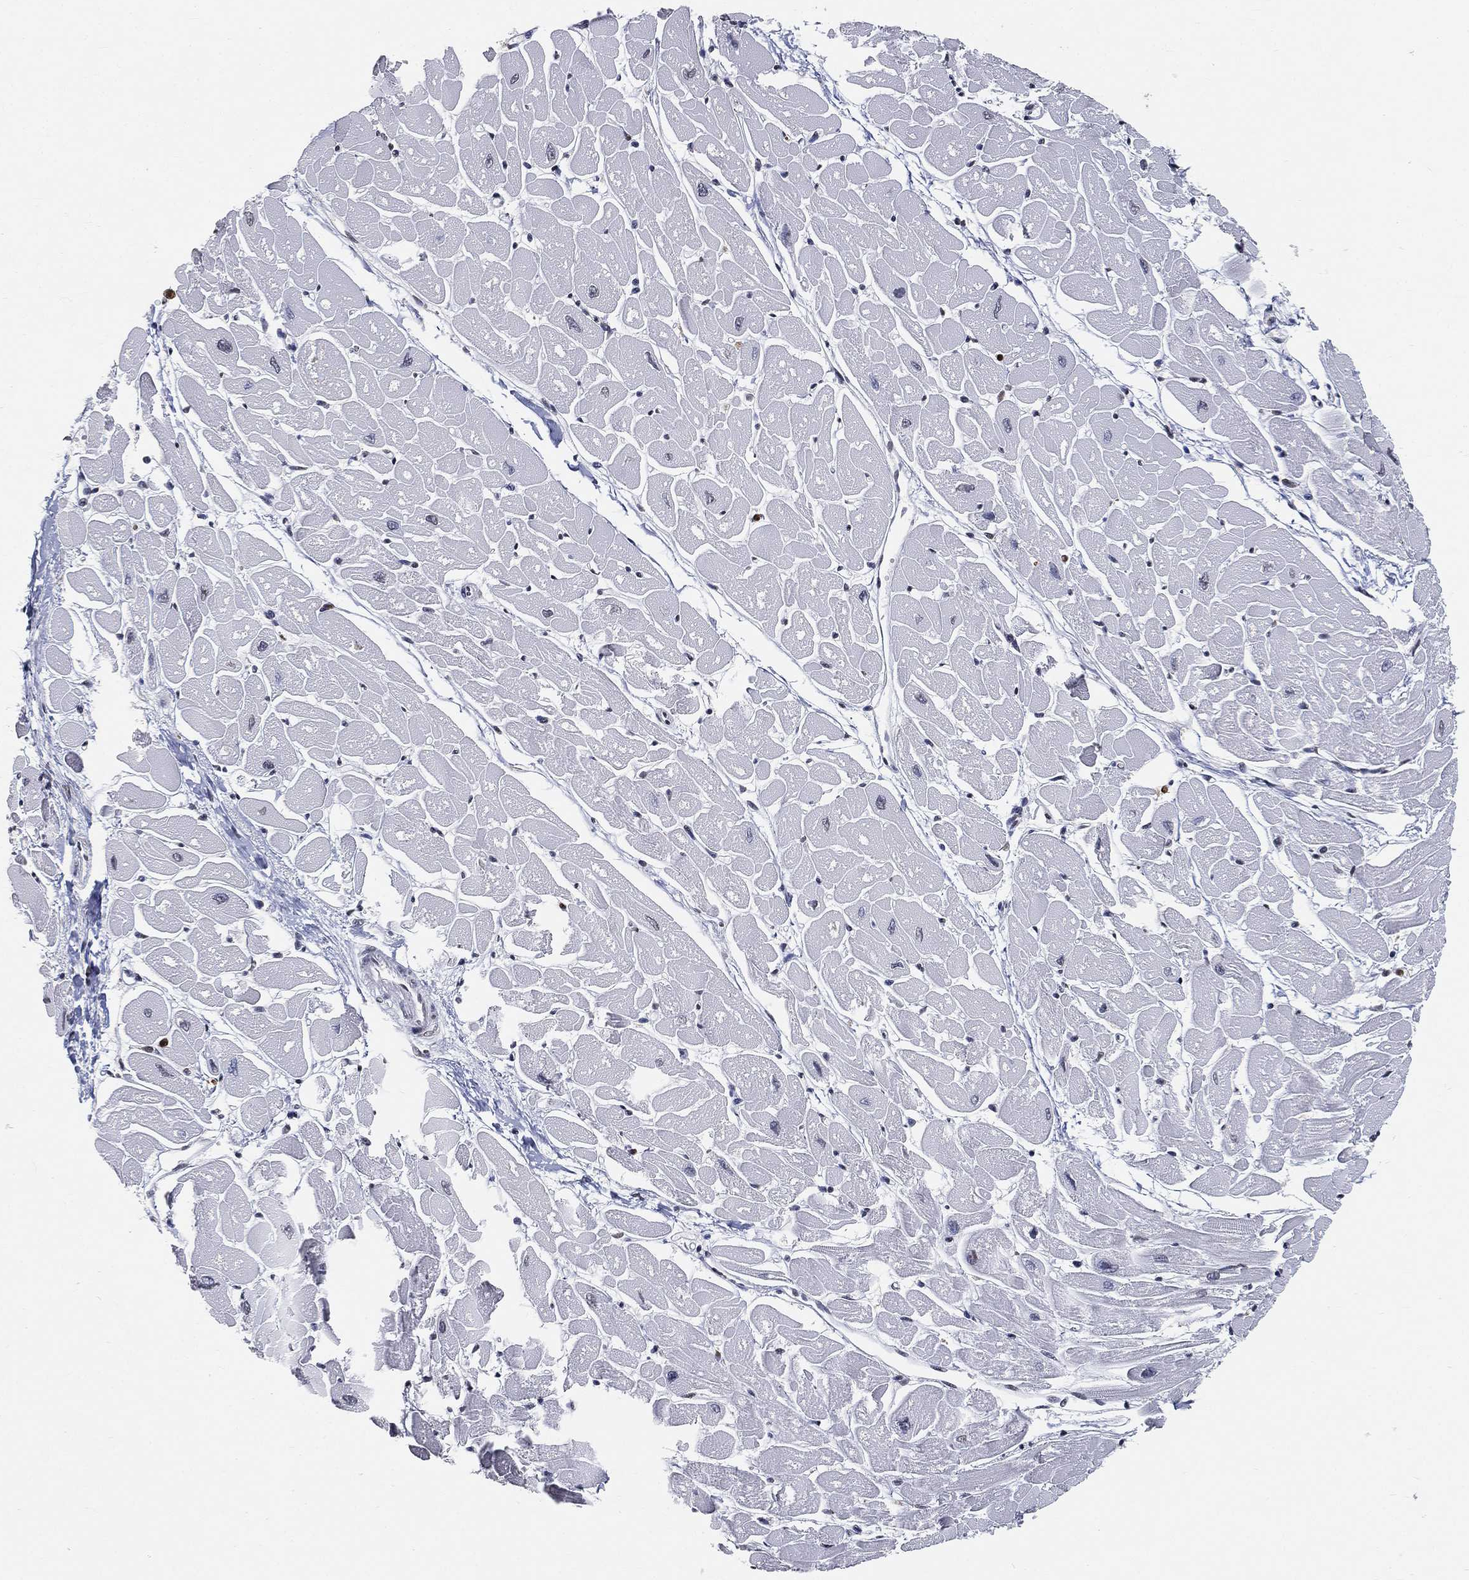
{"staining": {"intensity": "negative", "quantity": "none", "location": "none"}, "tissue": "heart muscle", "cell_type": "Cardiomyocytes", "image_type": "normal", "snomed": [{"axis": "morphology", "description": "Normal tissue, NOS"}, {"axis": "topography", "description": "Heart"}], "caption": "Cardiomyocytes are negative for protein expression in unremarkable human heart muscle. Brightfield microscopy of immunohistochemistry stained with DAB (brown) and hematoxylin (blue), captured at high magnification.", "gene": "ARG1", "patient": {"sex": "male", "age": 57}}